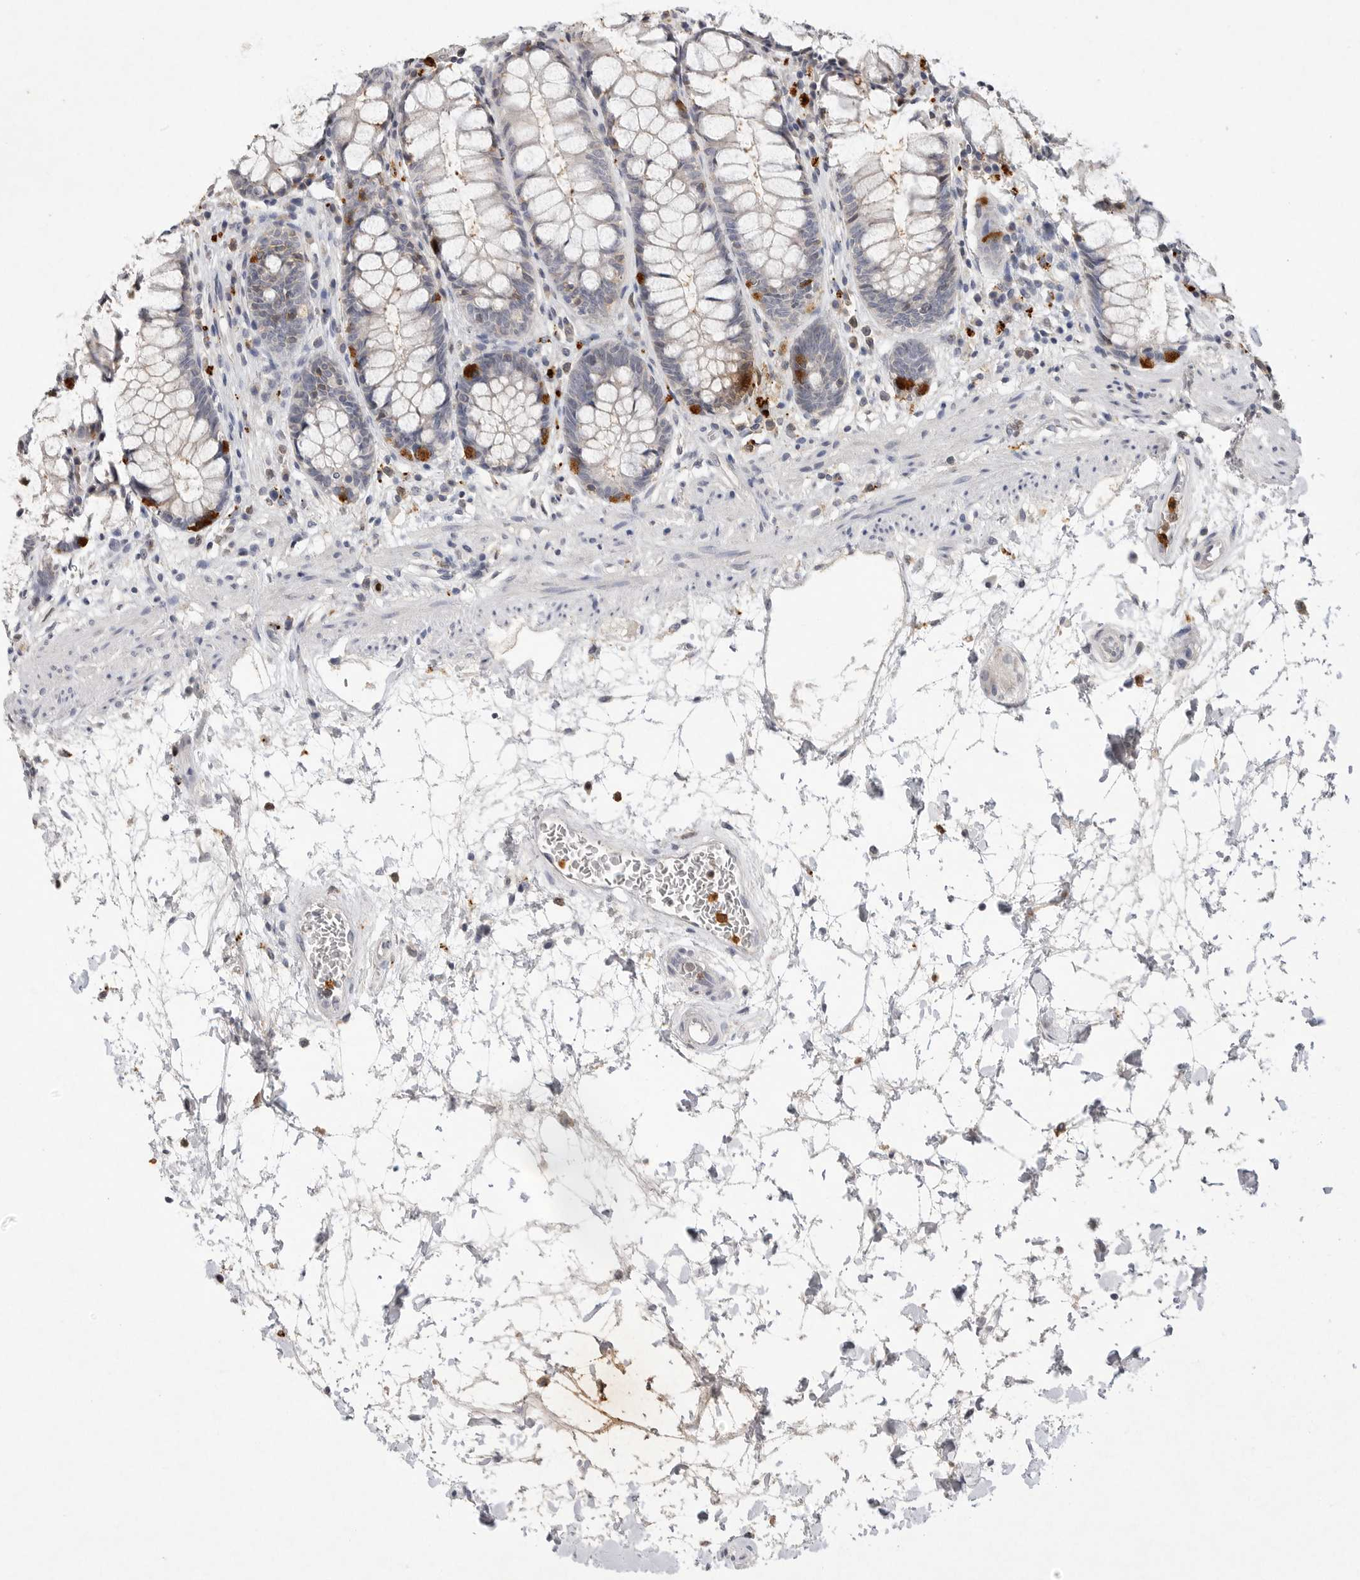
{"staining": {"intensity": "negative", "quantity": "none", "location": "none"}, "tissue": "rectum", "cell_type": "Glandular cells", "image_type": "normal", "snomed": [{"axis": "morphology", "description": "Normal tissue, NOS"}, {"axis": "topography", "description": "Rectum"}], "caption": "This is an immunohistochemistry (IHC) histopathology image of normal human rectum. There is no staining in glandular cells.", "gene": "LTBR", "patient": {"sex": "male", "age": 64}}